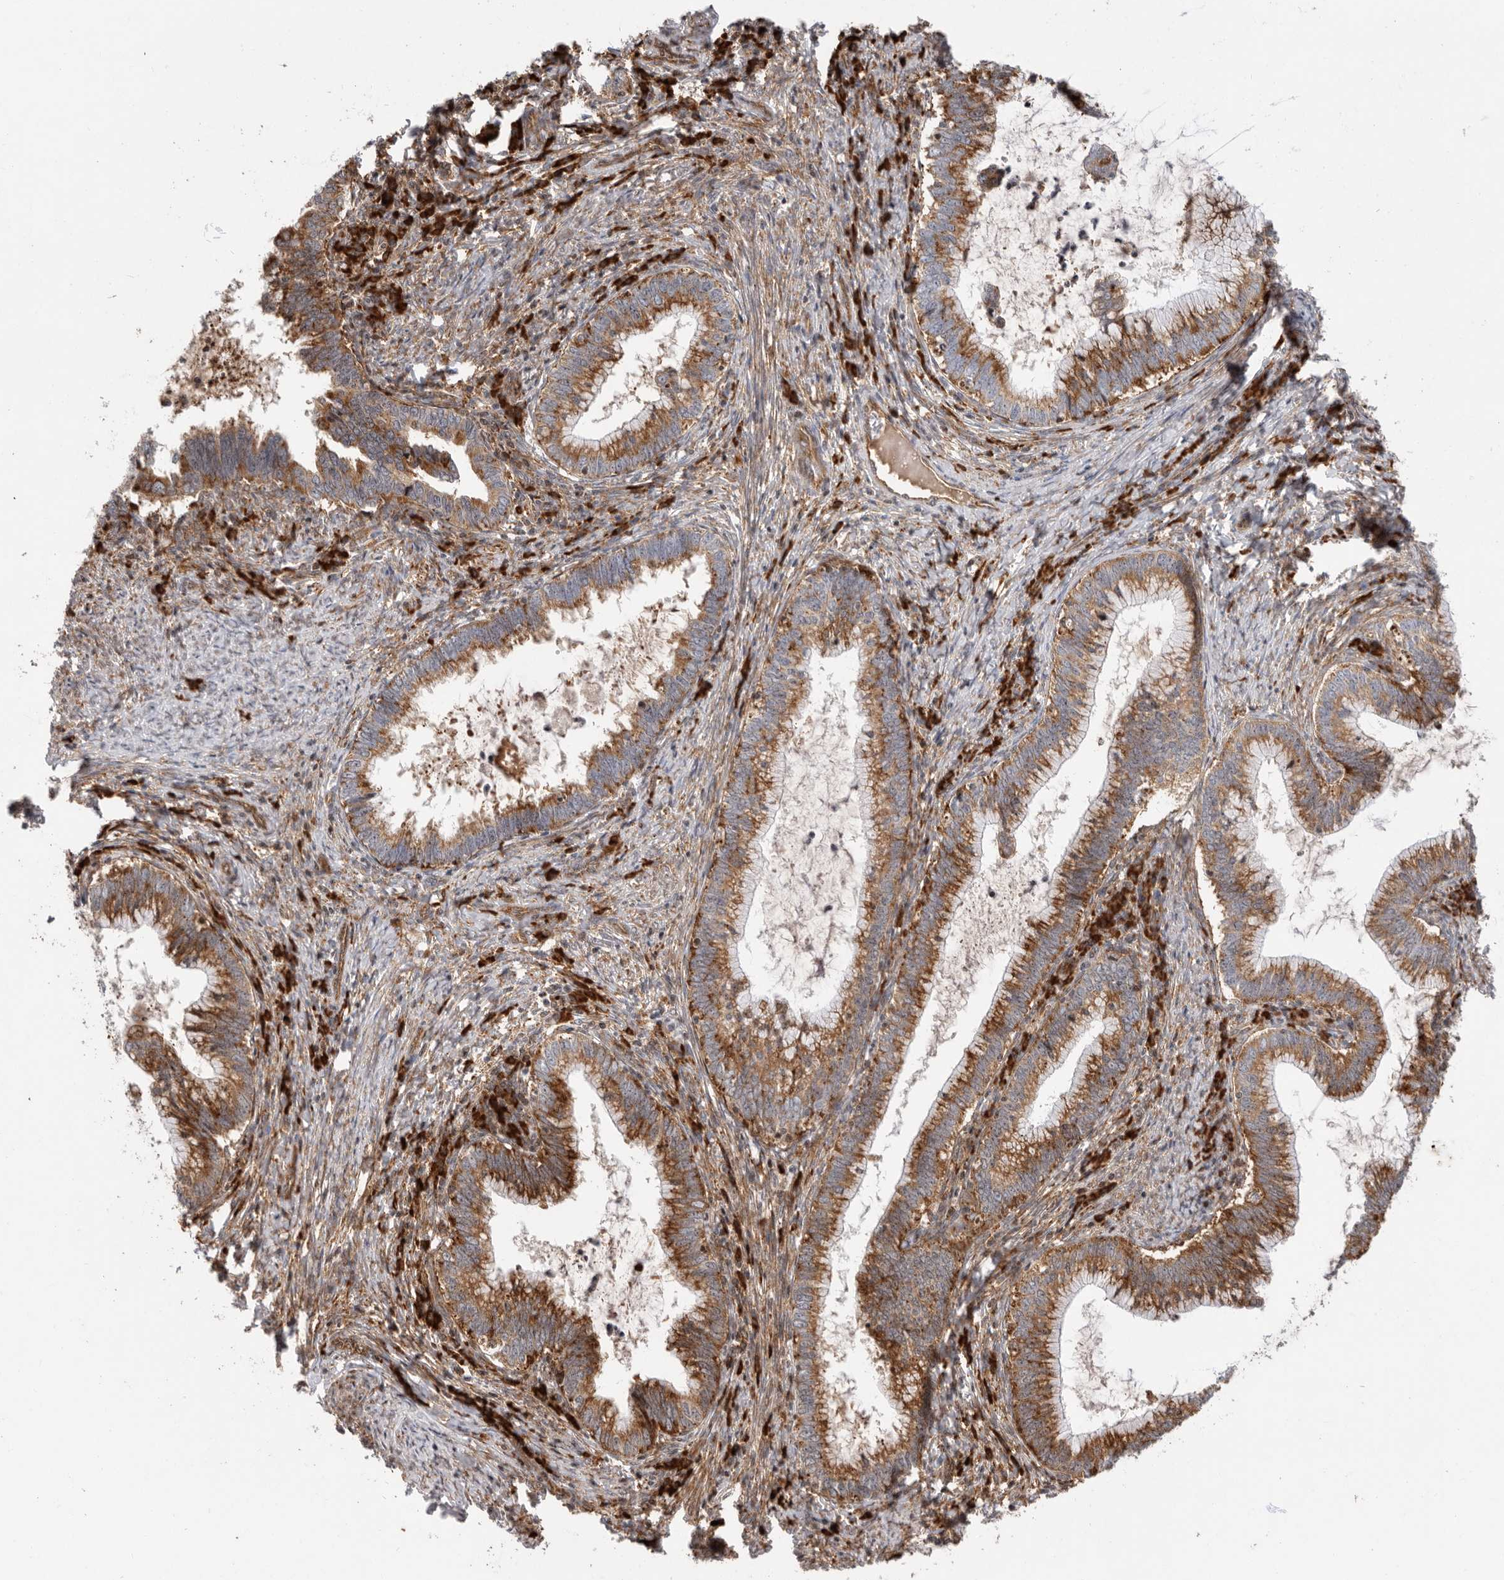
{"staining": {"intensity": "moderate", "quantity": ">75%", "location": "cytoplasmic/membranous"}, "tissue": "cervical cancer", "cell_type": "Tumor cells", "image_type": "cancer", "snomed": [{"axis": "morphology", "description": "Adenocarcinoma, NOS"}, {"axis": "topography", "description": "Cervix"}], "caption": "A micrograph showing moderate cytoplasmic/membranous positivity in about >75% of tumor cells in cervical adenocarcinoma, as visualized by brown immunohistochemical staining.", "gene": "FZD3", "patient": {"sex": "female", "age": 36}}